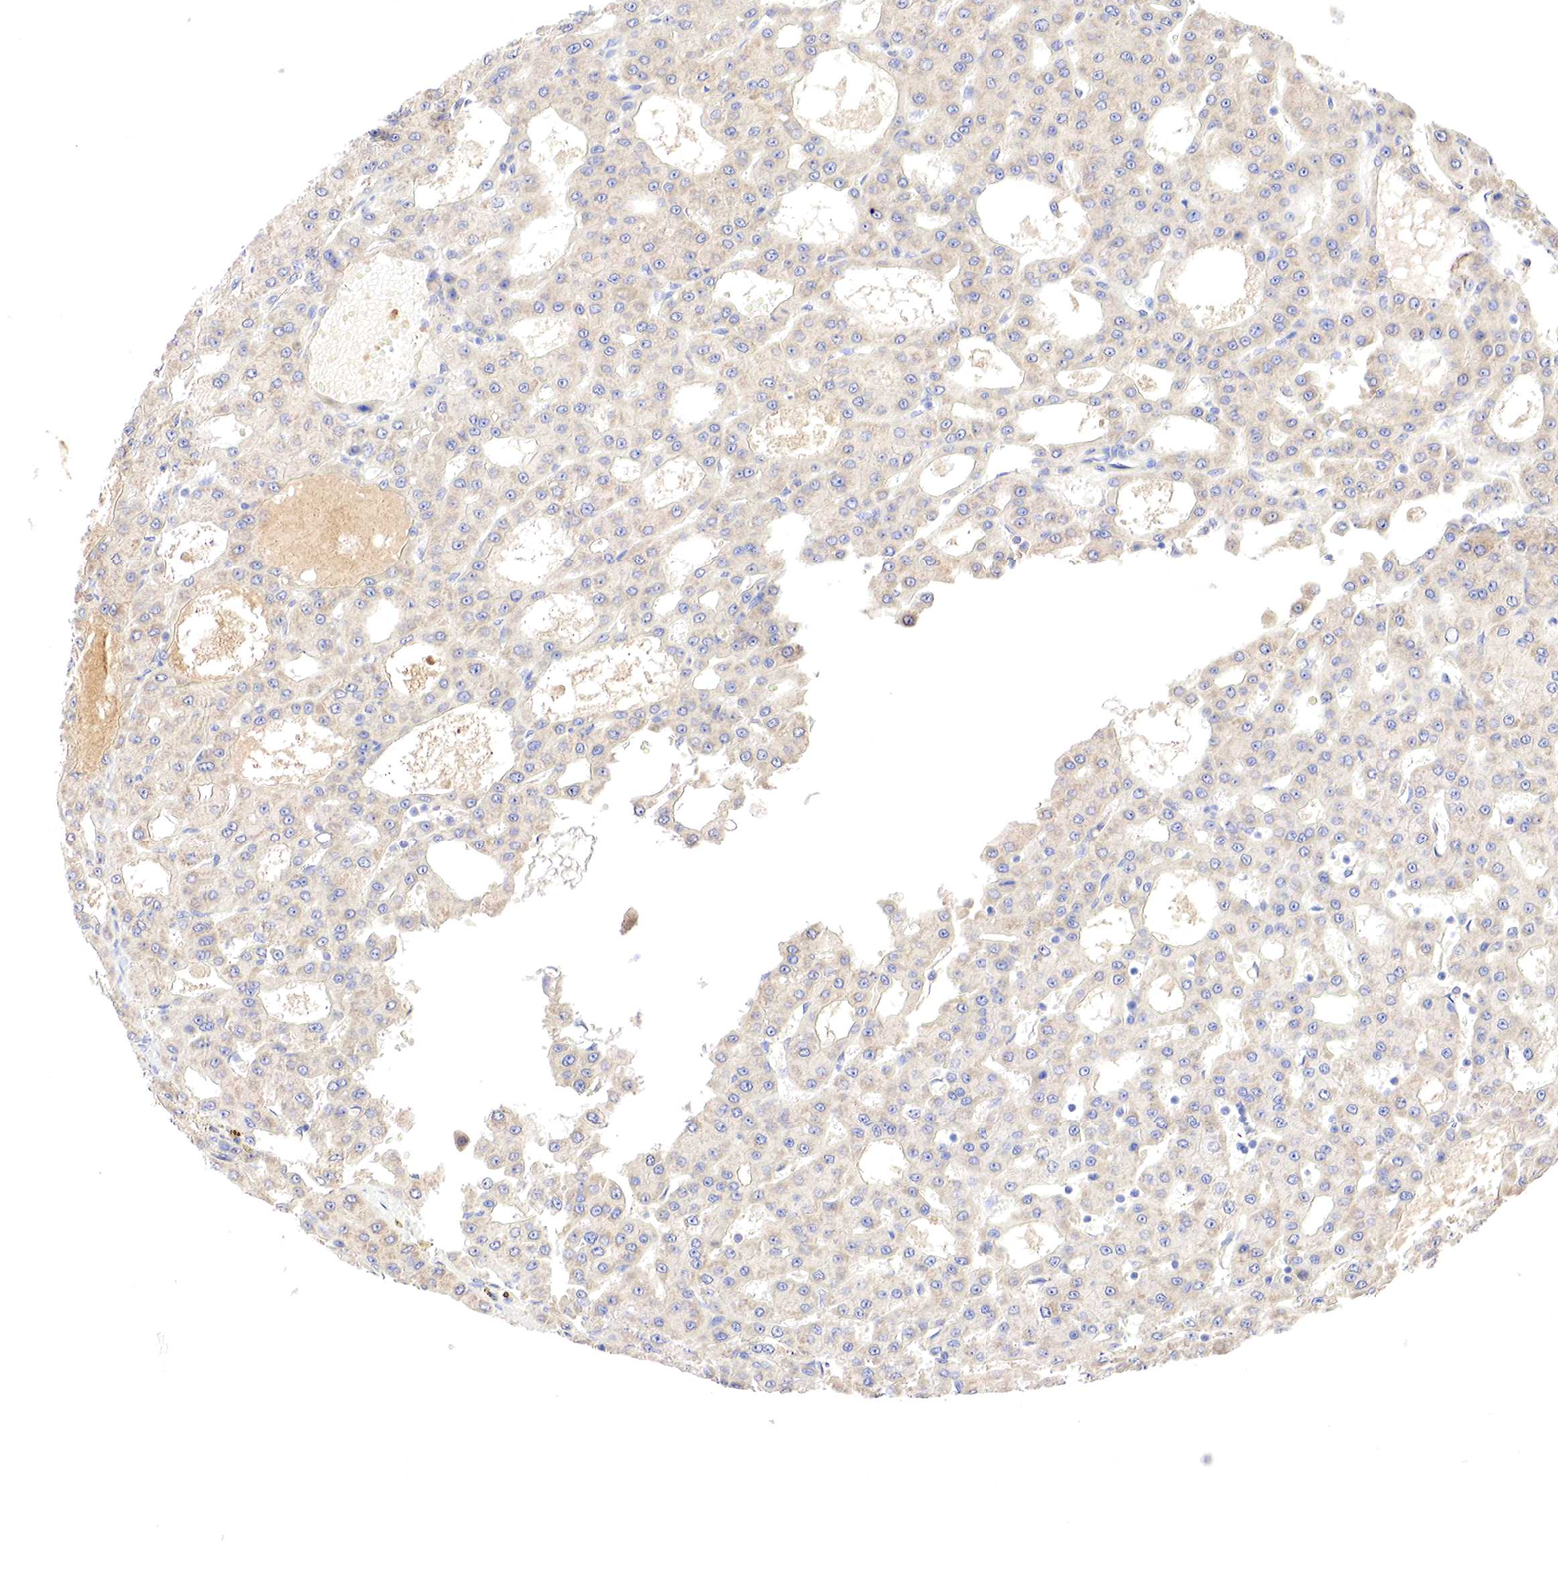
{"staining": {"intensity": "weak", "quantity": ">75%", "location": "cytoplasmic/membranous"}, "tissue": "liver cancer", "cell_type": "Tumor cells", "image_type": "cancer", "snomed": [{"axis": "morphology", "description": "Carcinoma, Hepatocellular, NOS"}, {"axis": "topography", "description": "Liver"}], "caption": "Immunohistochemical staining of human hepatocellular carcinoma (liver) displays low levels of weak cytoplasmic/membranous staining in approximately >75% of tumor cells. The protein is stained brown, and the nuclei are stained in blue (DAB (3,3'-diaminobenzidine) IHC with brightfield microscopy, high magnification).", "gene": "GATA1", "patient": {"sex": "male", "age": 47}}